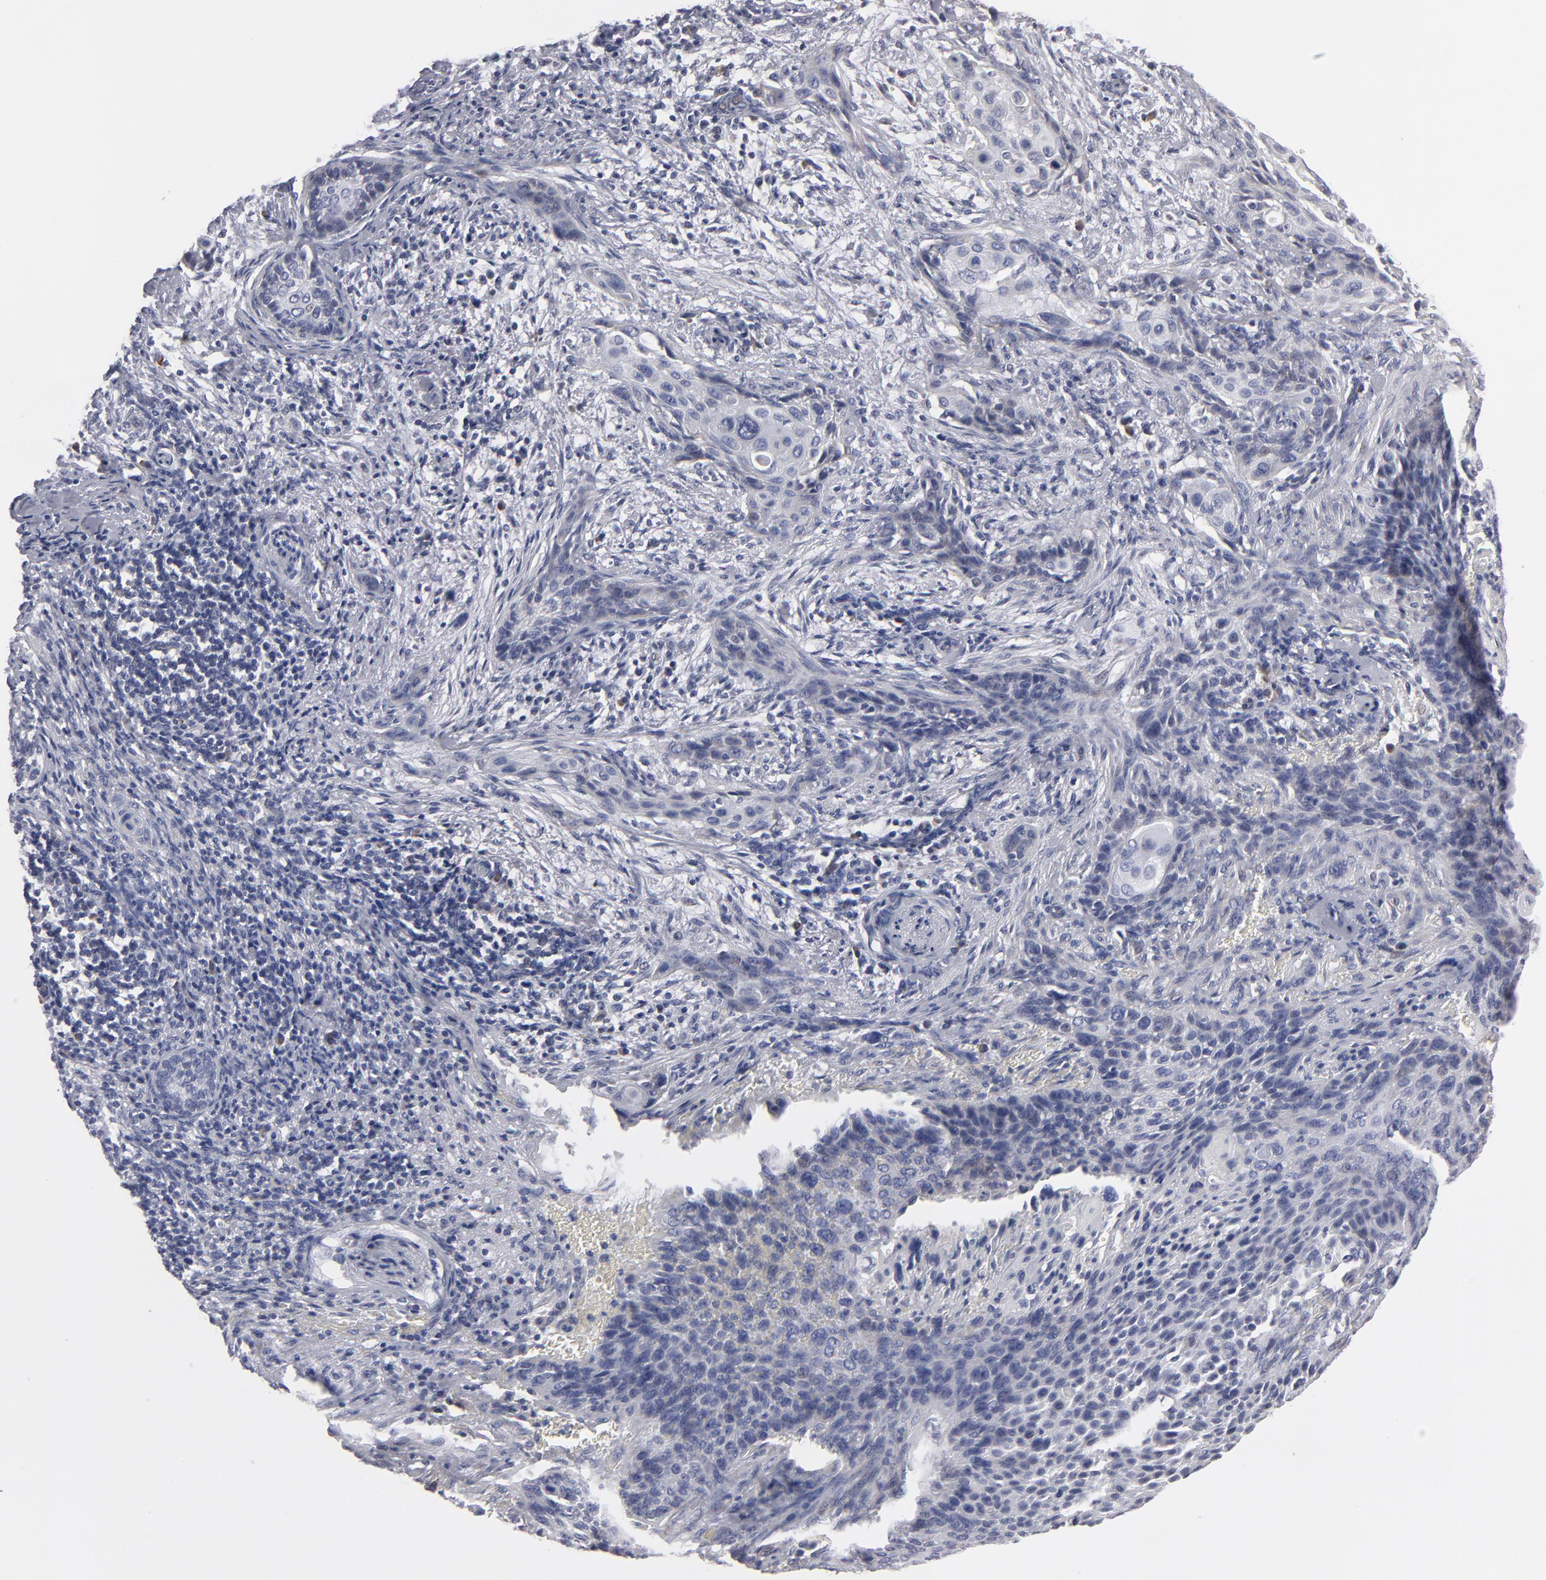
{"staining": {"intensity": "negative", "quantity": "none", "location": "none"}, "tissue": "cervical cancer", "cell_type": "Tumor cells", "image_type": "cancer", "snomed": [{"axis": "morphology", "description": "Squamous cell carcinoma, NOS"}, {"axis": "topography", "description": "Cervix"}], "caption": "This photomicrograph is of cervical squamous cell carcinoma stained with immunohistochemistry to label a protein in brown with the nuclei are counter-stained blue. There is no expression in tumor cells.", "gene": "CCDC80", "patient": {"sex": "female", "age": 33}}